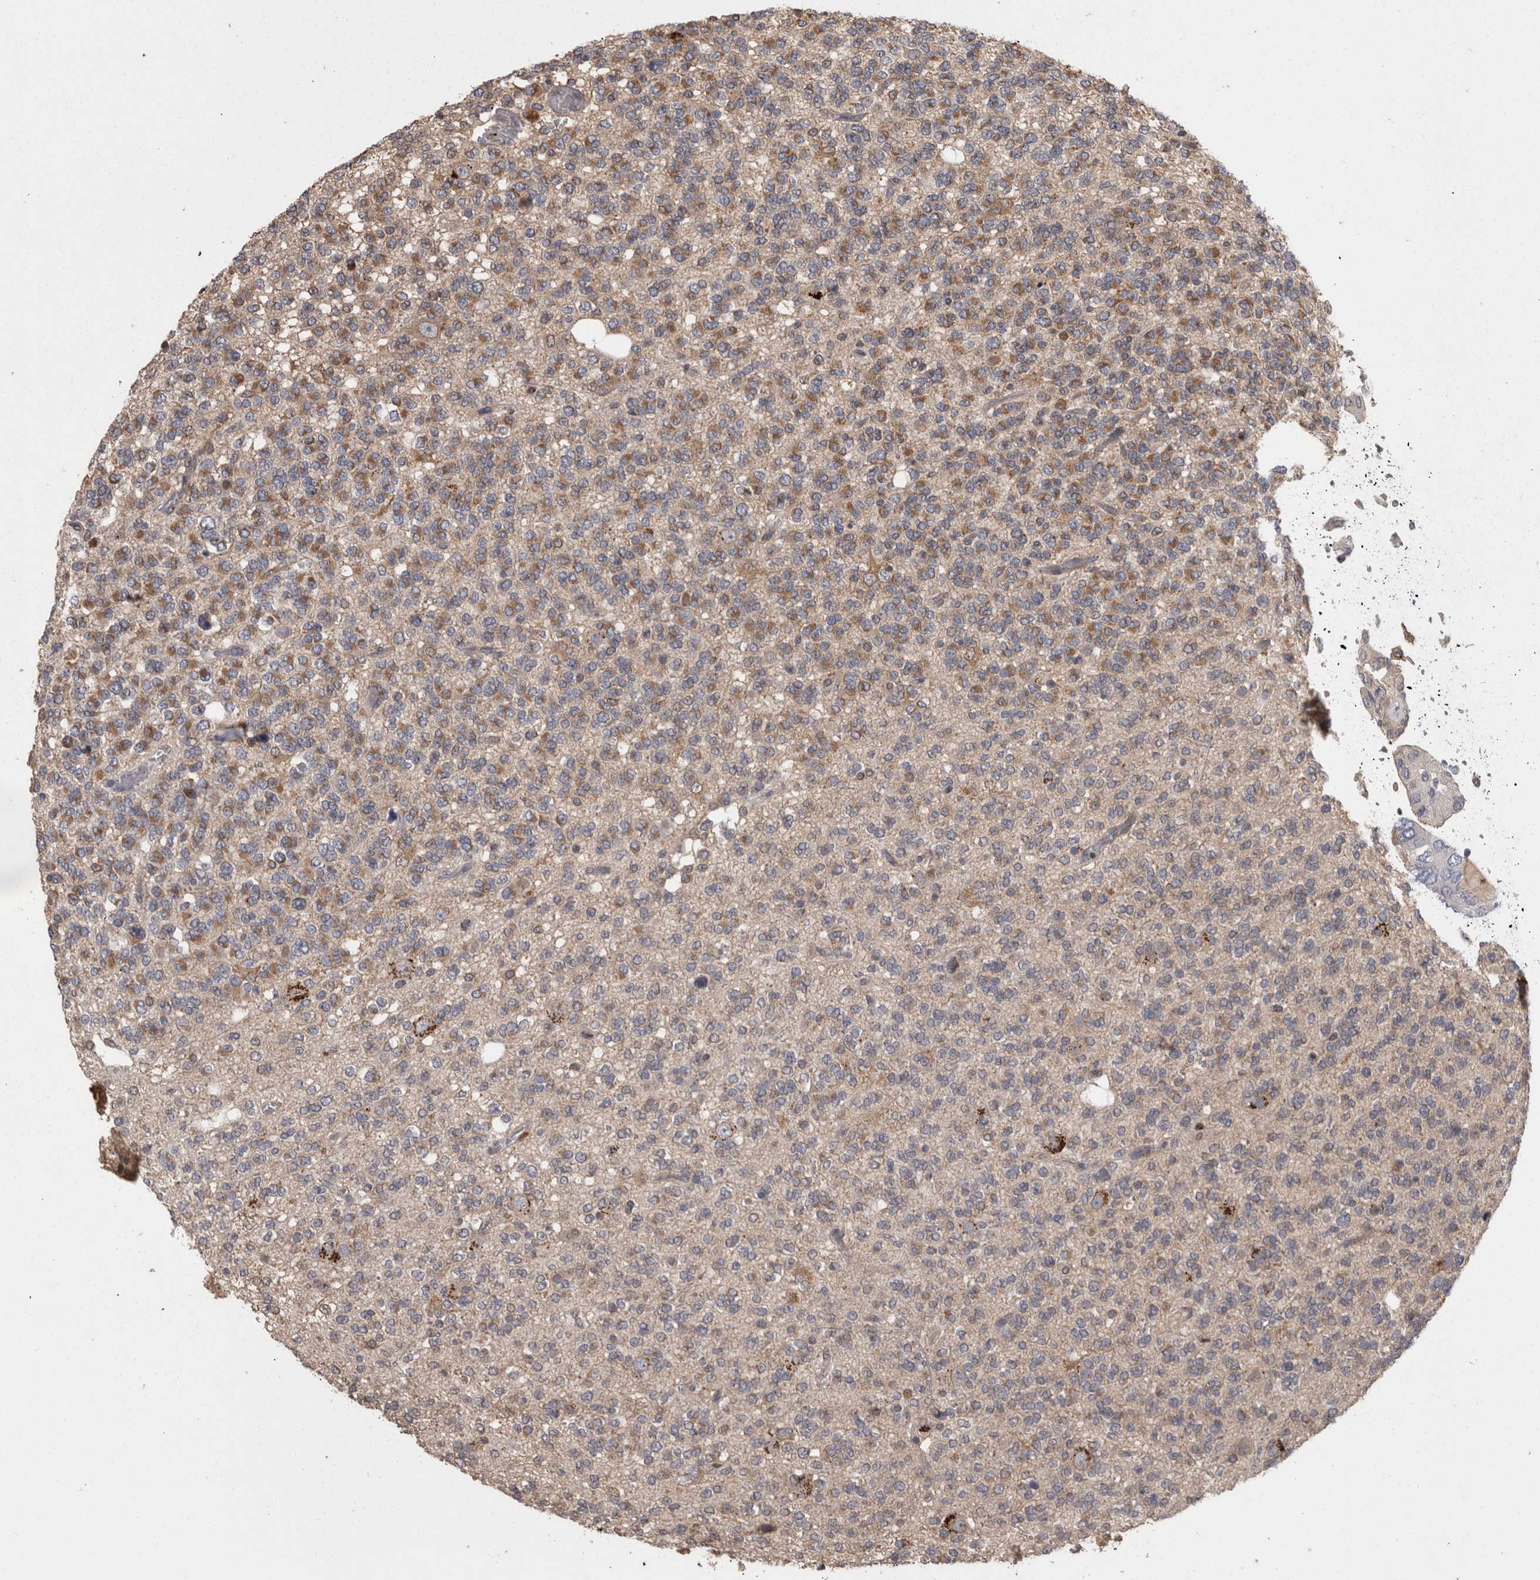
{"staining": {"intensity": "moderate", "quantity": "25%-75%", "location": "cytoplasmic/membranous"}, "tissue": "glioma", "cell_type": "Tumor cells", "image_type": "cancer", "snomed": [{"axis": "morphology", "description": "Glioma, malignant, Low grade"}, {"axis": "topography", "description": "Brain"}], "caption": "Tumor cells display medium levels of moderate cytoplasmic/membranous staining in about 25%-75% of cells in human glioma. (DAB IHC, brown staining for protein, blue staining for nuclei).", "gene": "PCM1", "patient": {"sex": "male", "age": 38}}